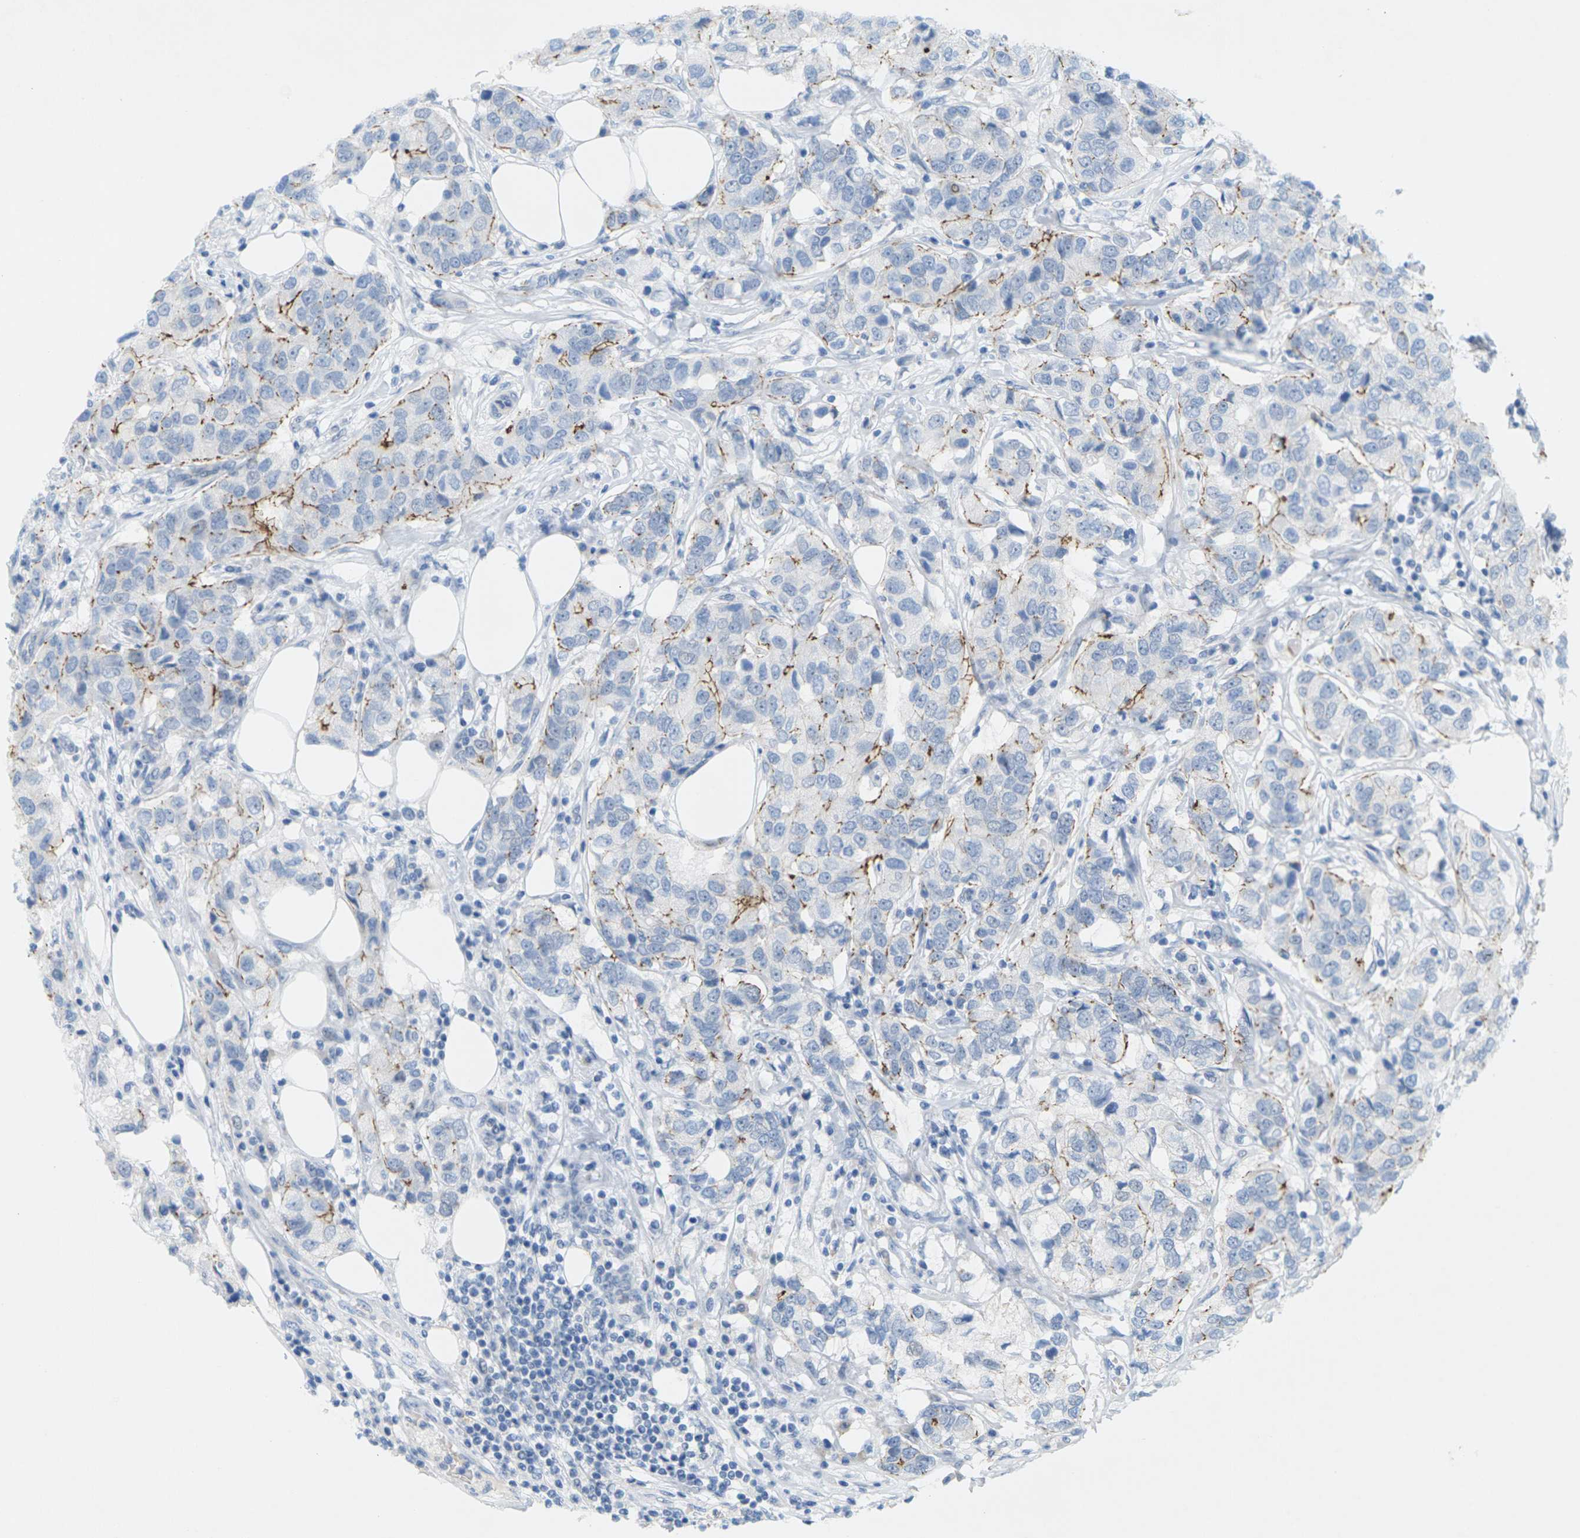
{"staining": {"intensity": "negative", "quantity": "none", "location": "none"}, "tissue": "breast cancer", "cell_type": "Tumor cells", "image_type": "cancer", "snomed": [{"axis": "morphology", "description": "Duct carcinoma"}, {"axis": "topography", "description": "Breast"}], "caption": "A high-resolution histopathology image shows IHC staining of breast infiltrating ductal carcinoma, which reveals no significant positivity in tumor cells. Nuclei are stained in blue.", "gene": "CLDN3", "patient": {"sex": "female", "age": 80}}